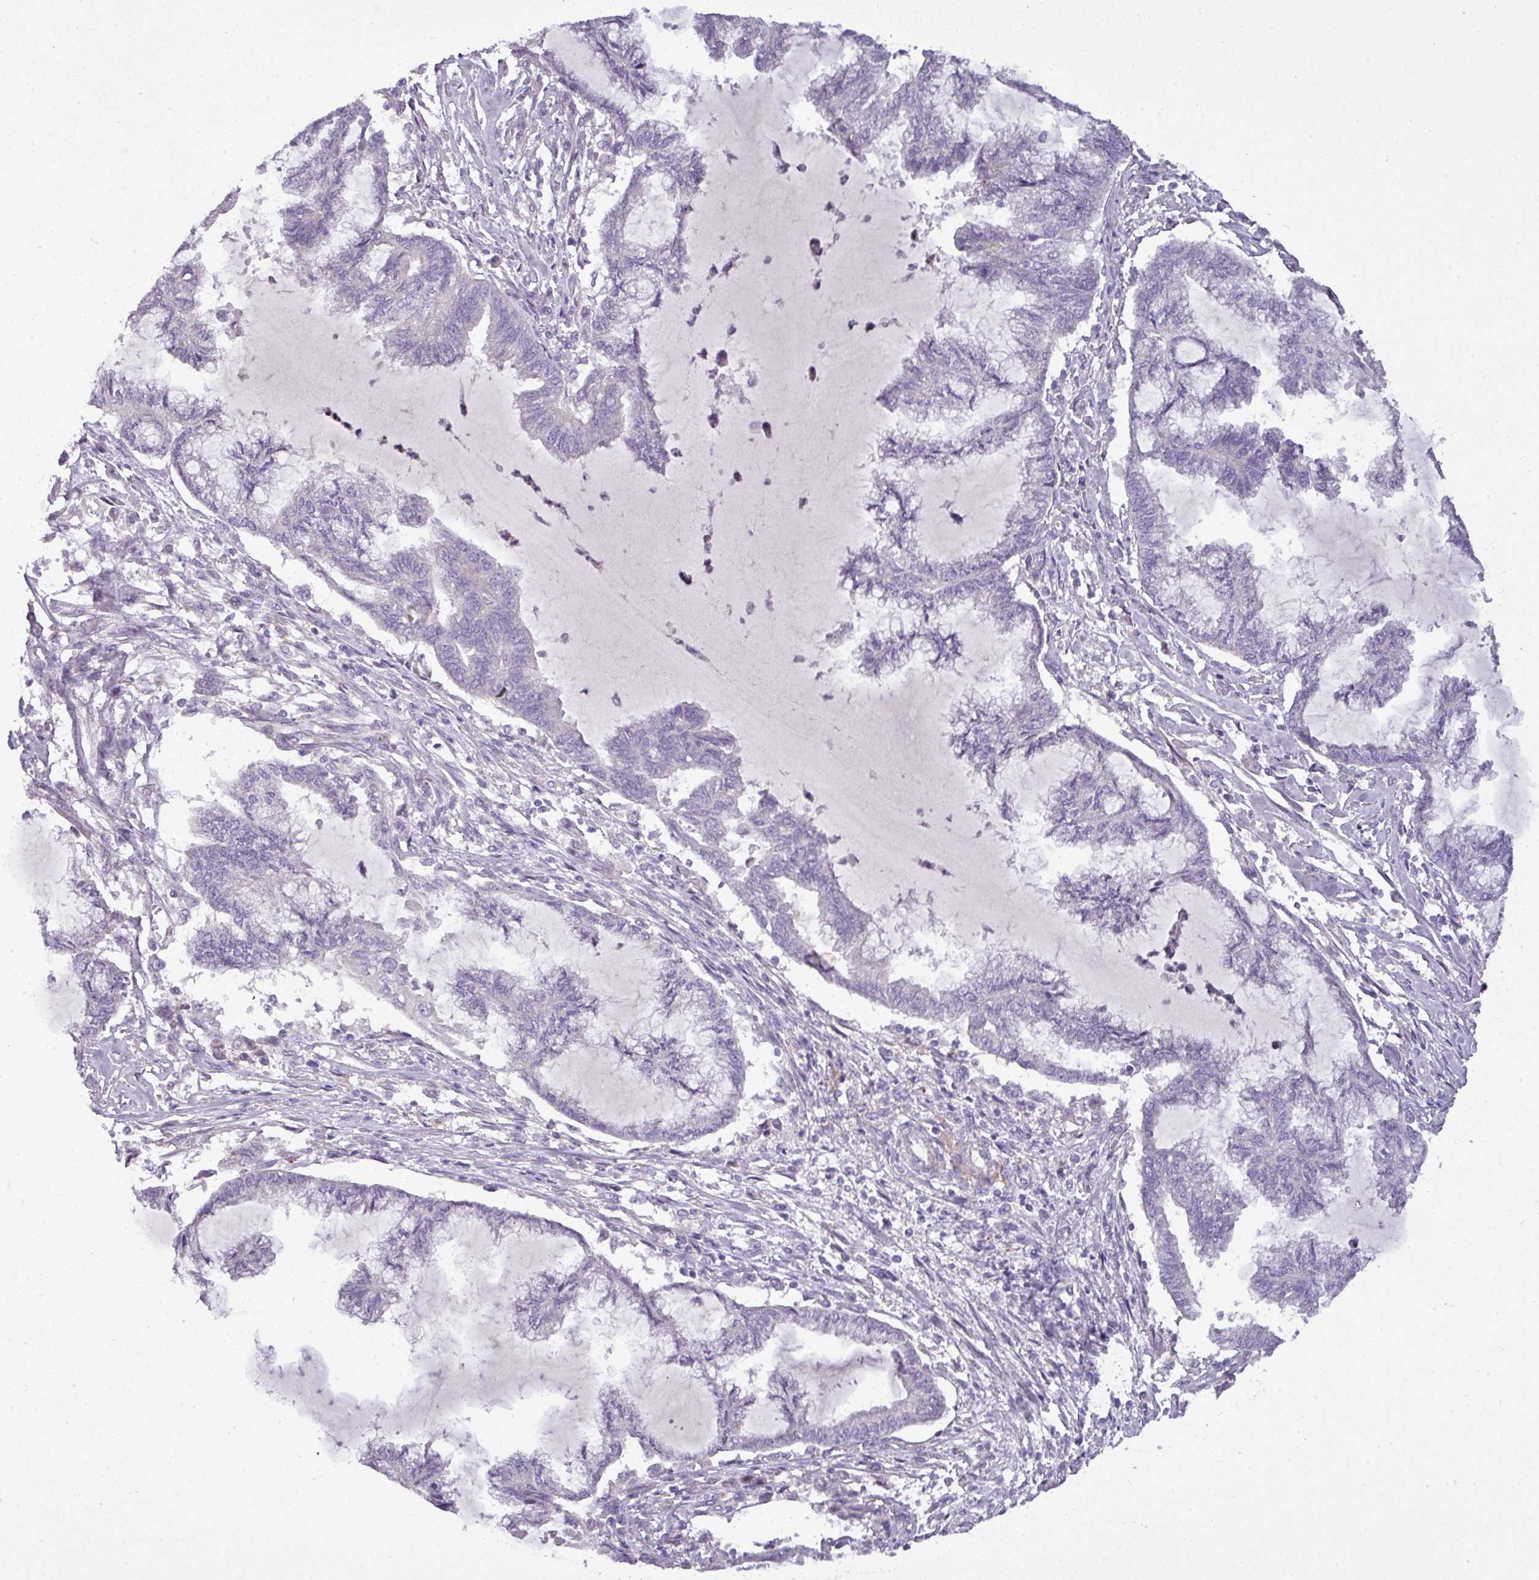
{"staining": {"intensity": "weak", "quantity": "<25%", "location": "cytoplasmic/membranous"}, "tissue": "endometrial cancer", "cell_type": "Tumor cells", "image_type": "cancer", "snomed": [{"axis": "morphology", "description": "Adenocarcinoma, NOS"}, {"axis": "topography", "description": "Endometrium"}], "caption": "IHC photomicrograph of endometrial adenocarcinoma stained for a protein (brown), which reveals no positivity in tumor cells. (DAB (3,3'-diaminobenzidine) IHC with hematoxylin counter stain).", "gene": "PNMA6A", "patient": {"sex": "female", "age": 86}}